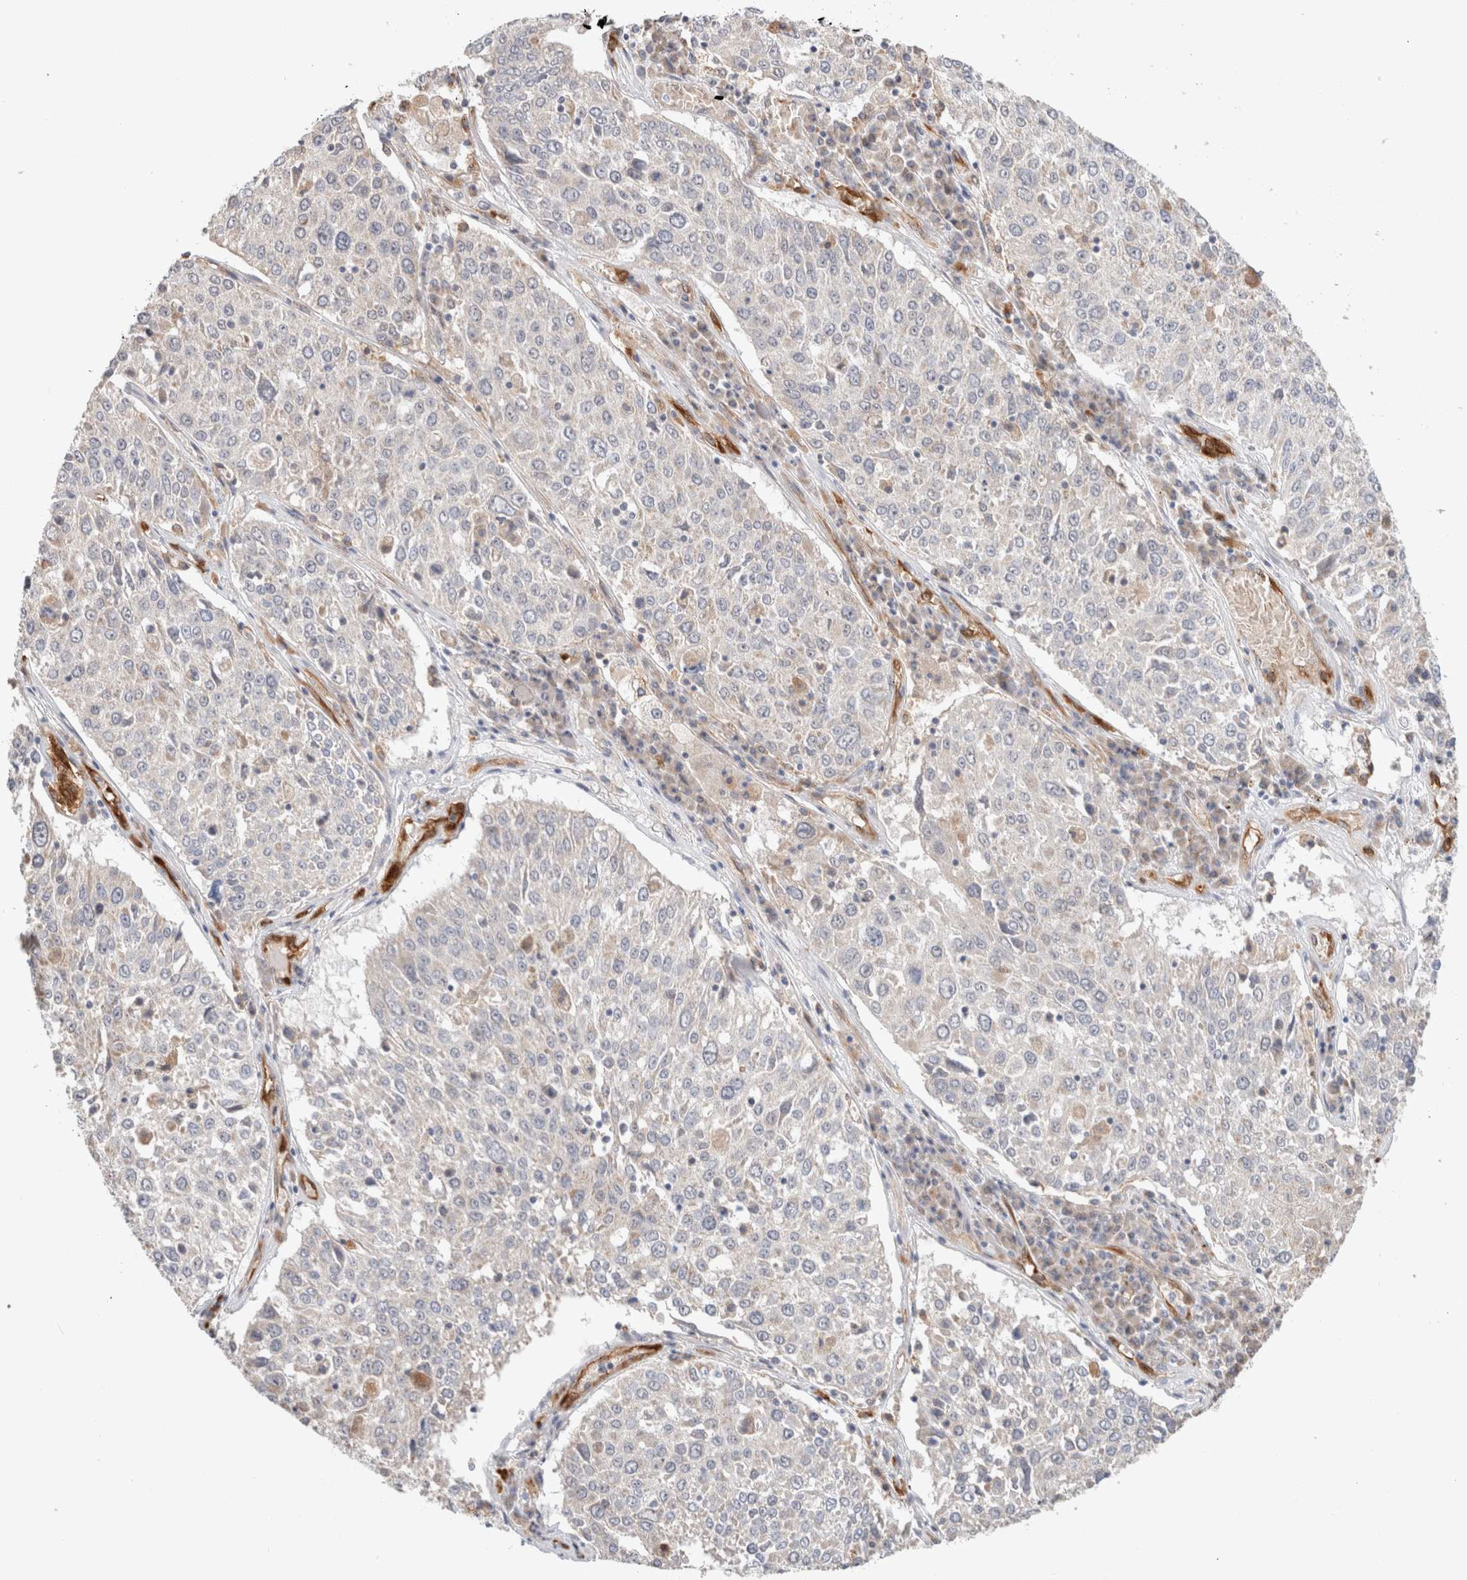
{"staining": {"intensity": "negative", "quantity": "none", "location": "none"}, "tissue": "lung cancer", "cell_type": "Tumor cells", "image_type": "cancer", "snomed": [{"axis": "morphology", "description": "Squamous cell carcinoma, NOS"}, {"axis": "topography", "description": "Lung"}], "caption": "Immunohistochemical staining of lung cancer (squamous cell carcinoma) shows no significant positivity in tumor cells.", "gene": "CA13", "patient": {"sex": "male", "age": 65}}